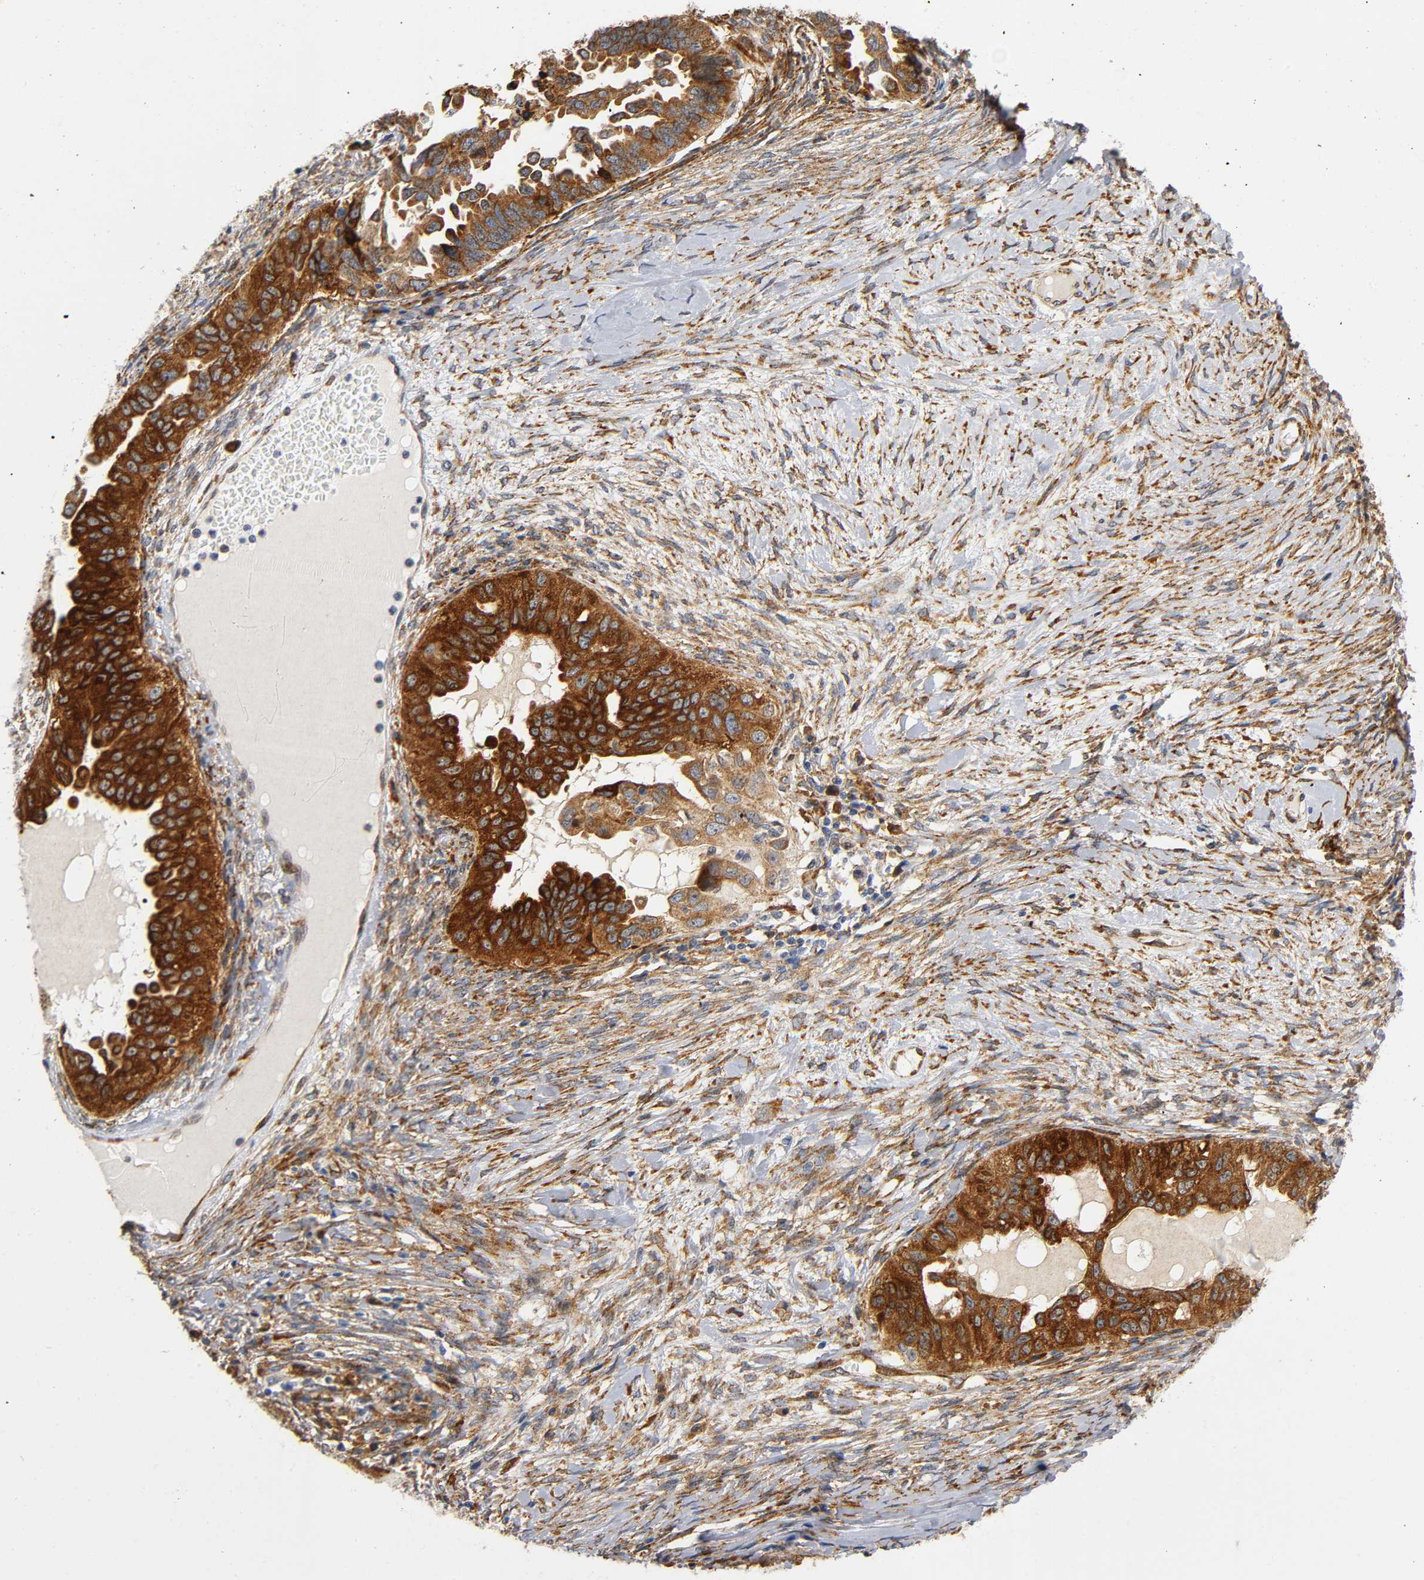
{"staining": {"intensity": "strong", "quantity": ">75%", "location": "cytoplasmic/membranous"}, "tissue": "ovarian cancer", "cell_type": "Tumor cells", "image_type": "cancer", "snomed": [{"axis": "morphology", "description": "Cystadenocarcinoma, serous, NOS"}, {"axis": "topography", "description": "Ovary"}], "caption": "Immunohistochemistry image of neoplastic tissue: human ovarian cancer (serous cystadenocarcinoma) stained using IHC reveals high levels of strong protein expression localized specifically in the cytoplasmic/membranous of tumor cells, appearing as a cytoplasmic/membranous brown color.", "gene": "SOS2", "patient": {"sex": "female", "age": 82}}